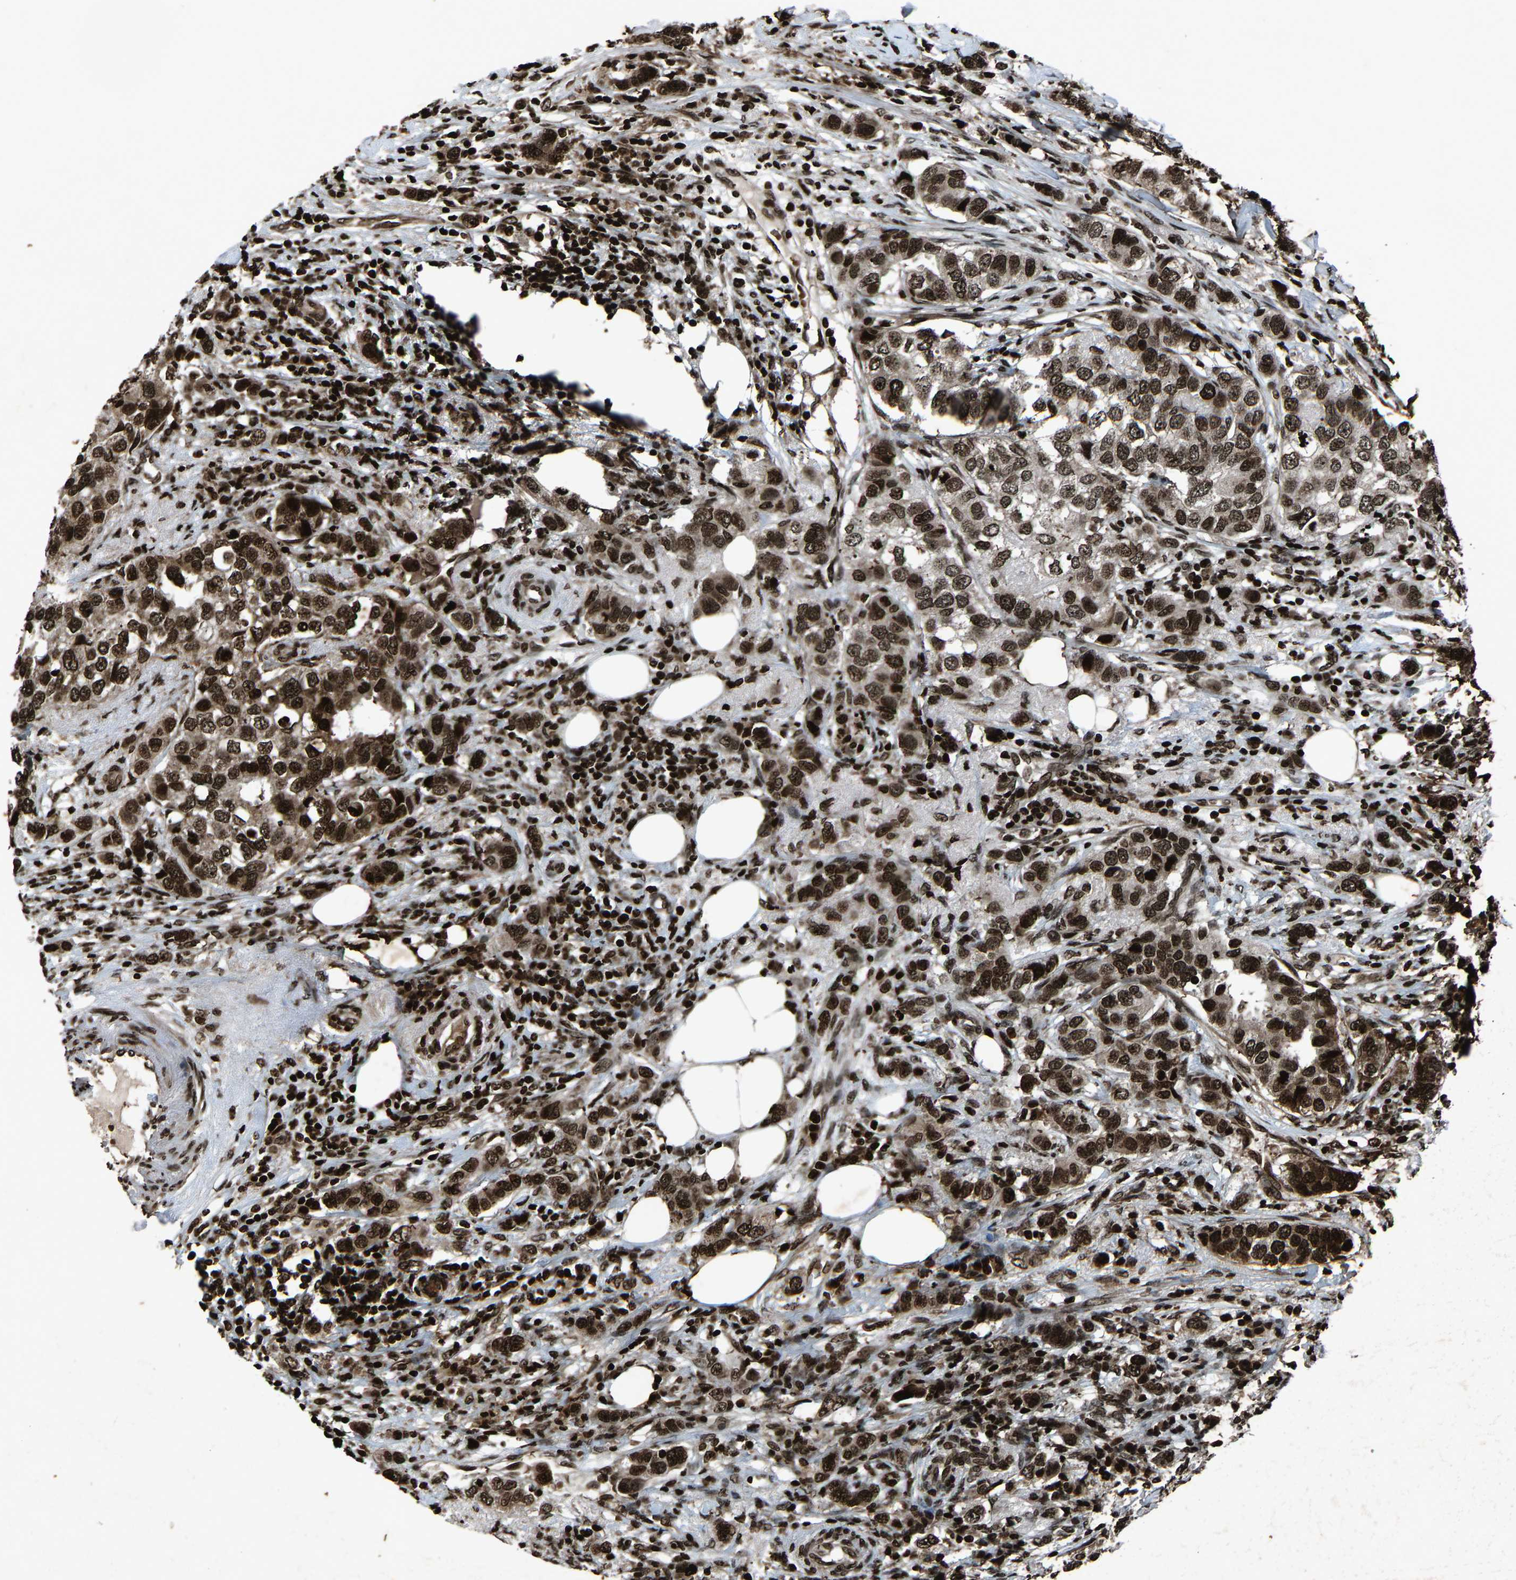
{"staining": {"intensity": "strong", "quantity": ">75%", "location": "nuclear"}, "tissue": "breast cancer", "cell_type": "Tumor cells", "image_type": "cancer", "snomed": [{"axis": "morphology", "description": "Duct carcinoma"}, {"axis": "topography", "description": "Breast"}], "caption": "DAB (3,3'-diaminobenzidine) immunohistochemical staining of breast intraductal carcinoma demonstrates strong nuclear protein staining in approximately >75% of tumor cells.", "gene": "H4C1", "patient": {"sex": "female", "age": 50}}